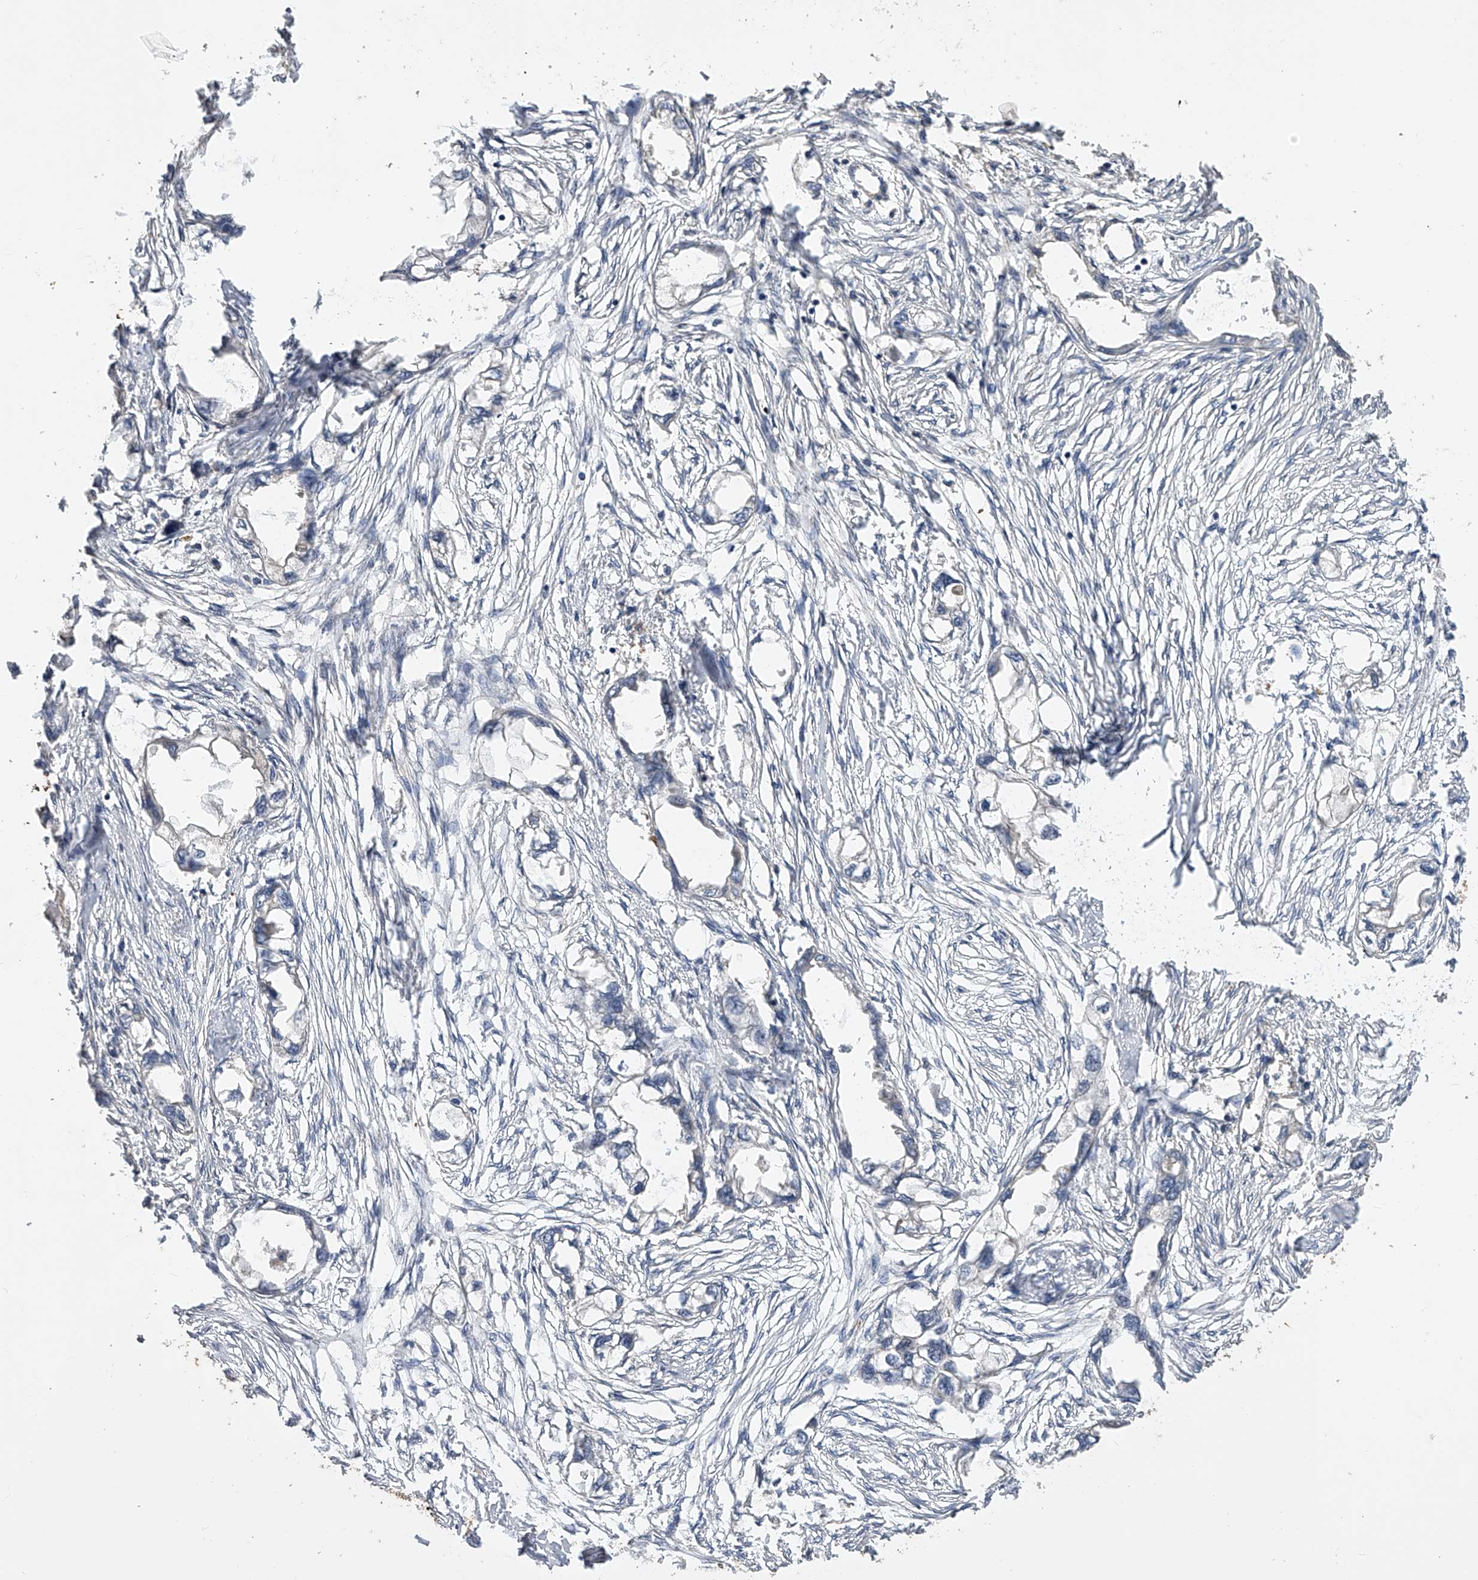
{"staining": {"intensity": "negative", "quantity": "none", "location": "none"}, "tissue": "endometrial cancer", "cell_type": "Tumor cells", "image_type": "cancer", "snomed": [{"axis": "morphology", "description": "Adenocarcinoma, NOS"}, {"axis": "morphology", "description": "Adenocarcinoma, metastatic, NOS"}, {"axis": "topography", "description": "Adipose tissue"}, {"axis": "topography", "description": "Endometrium"}], "caption": "Tumor cells show no significant protein staining in endometrial cancer.", "gene": "PTPRA", "patient": {"sex": "female", "age": 67}}